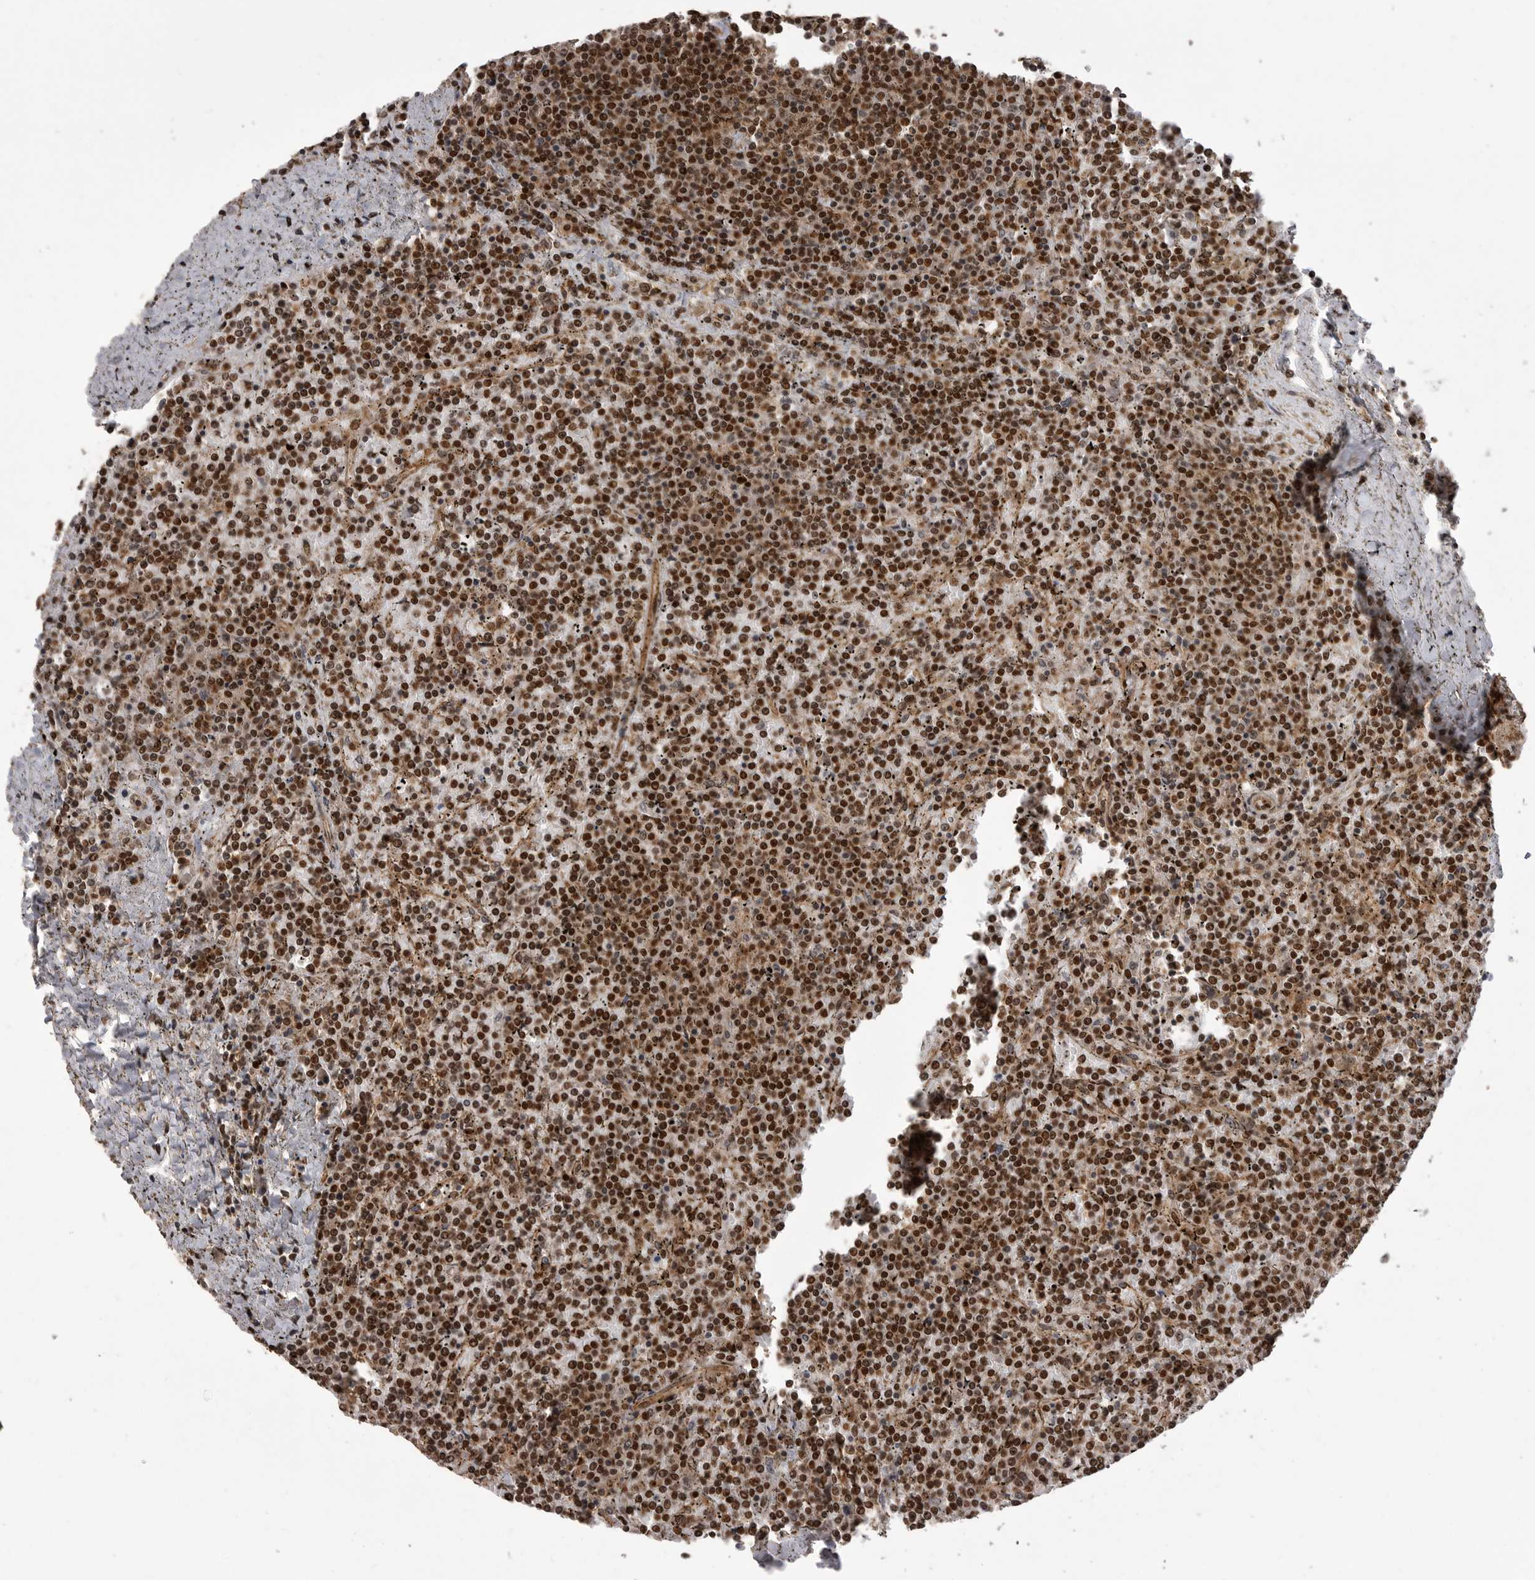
{"staining": {"intensity": "strong", "quantity": ">75%", "location": "nuclear"}, "tissue": "lymphoma", "cell_type": "Tumor cells", "image_type": "cancer", "snomed": [{"axis": "morphology", "description": "Malignant lymphoma, non-Hodgkin's type, Low grade"}, {"axis": "topography", "description": "Spleen"}], "caption": "Protein expression analysis of malignant lymphoma, non-Hodgkin's type (low-grade) displays strong nuclear expression in about >75% of tumor cells.", "gene": "PPP1R8", "patient": {"sex": "female", "age": 19}}